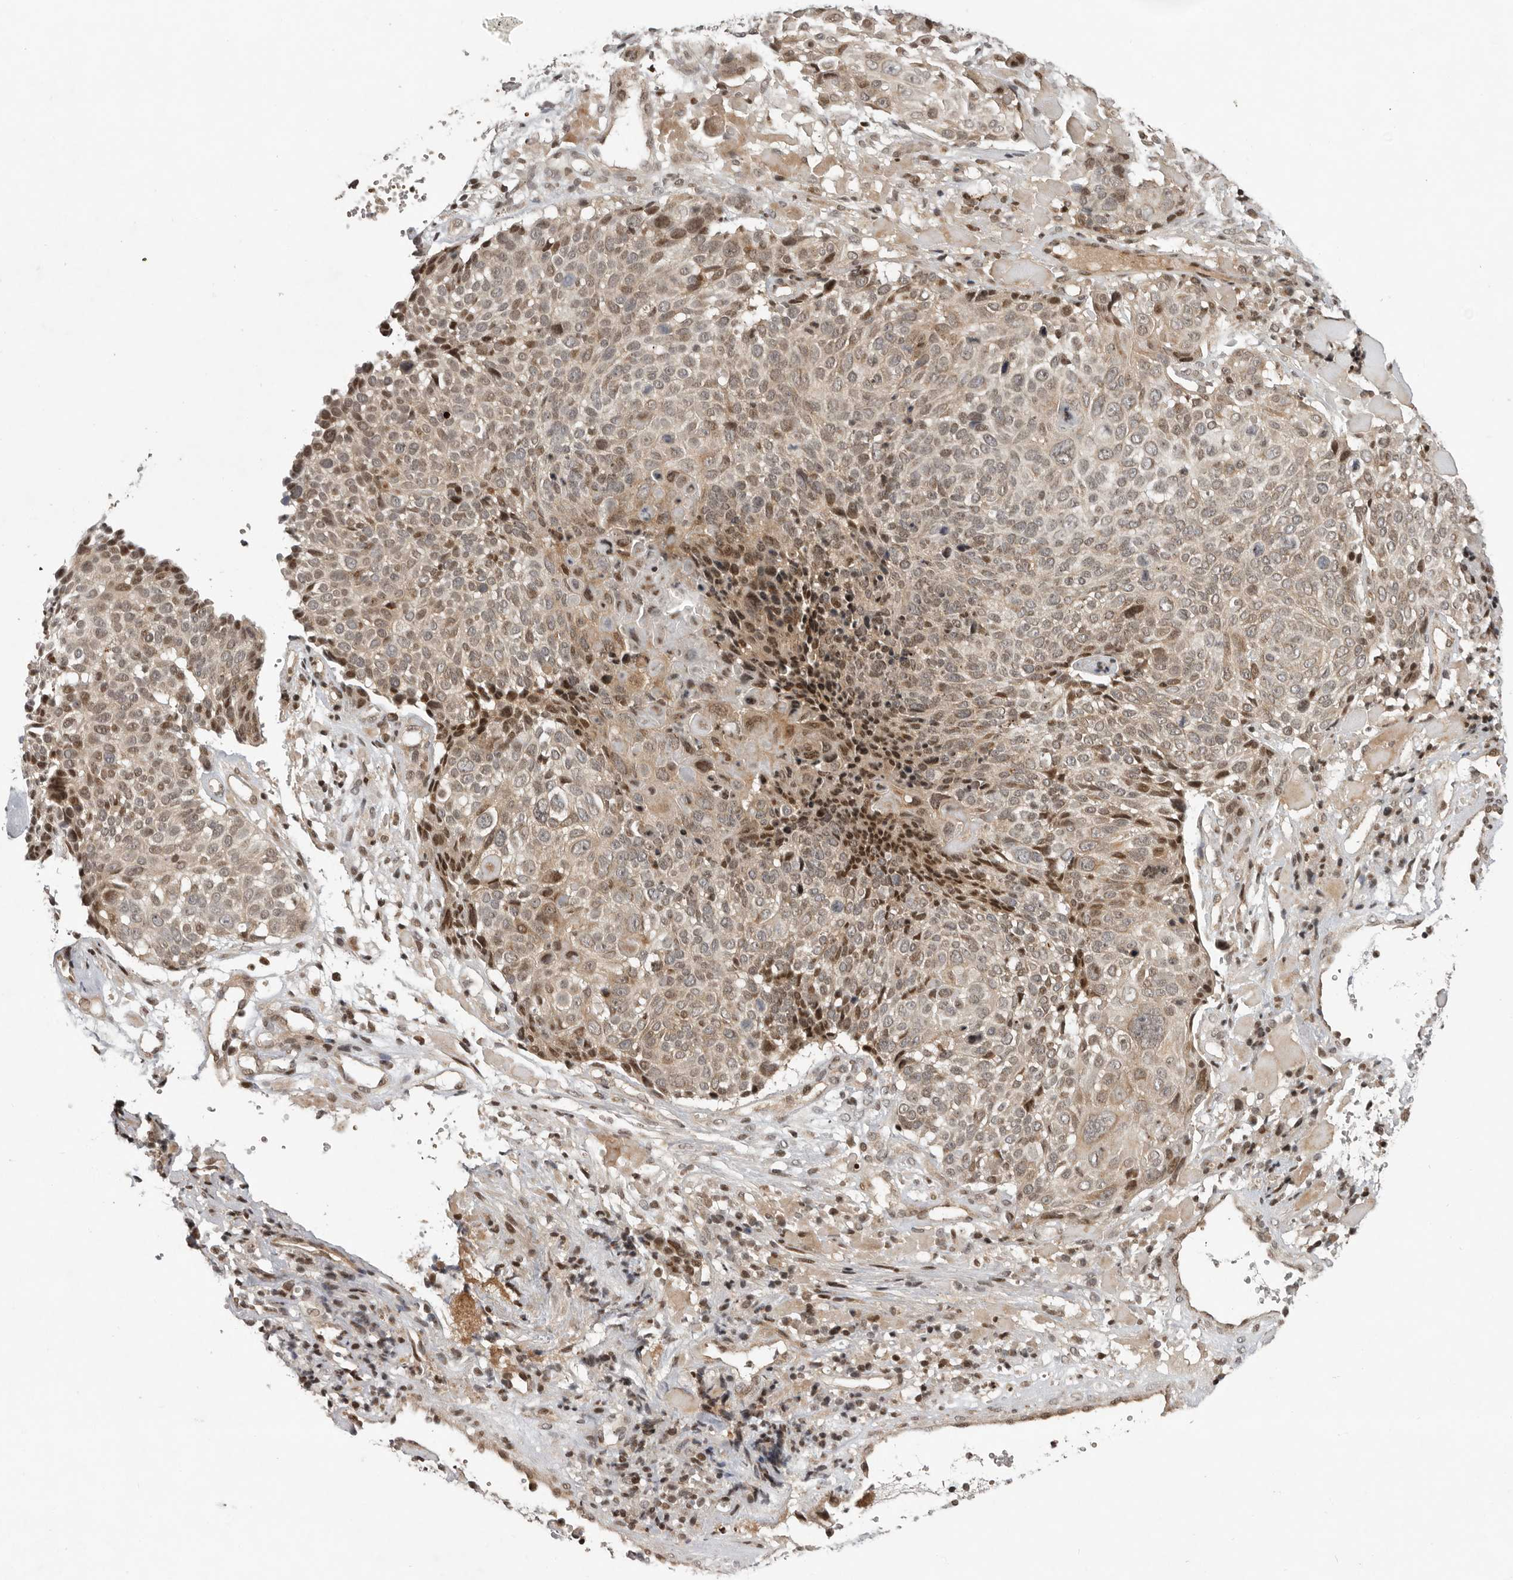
{"staining": {"intensity": "moderate", "quantity": "25%-75%", "location": "nuclear"}, "tissue": "cervical cancer", "cell_type": "Tumor cells", "image_type": "cancer", "snomed": [{"axis": "morphology", "description": "Squamous cell carcinoma, NOS"}, {"axis": "topography", "description": "Cervix"}], "caption": "Protein expression analysis of cervical cancer reveals moderate nuclear expression in about 25%-75% of tumor cells. The protein is stained brown, and the nuclei are stained in blue (DAB (3,3'-diaminobenzidine) IHC with brightfield microscopy, high magnification).", "gene": "RABIF", "patient": {"sex": "female", "age": 74}}